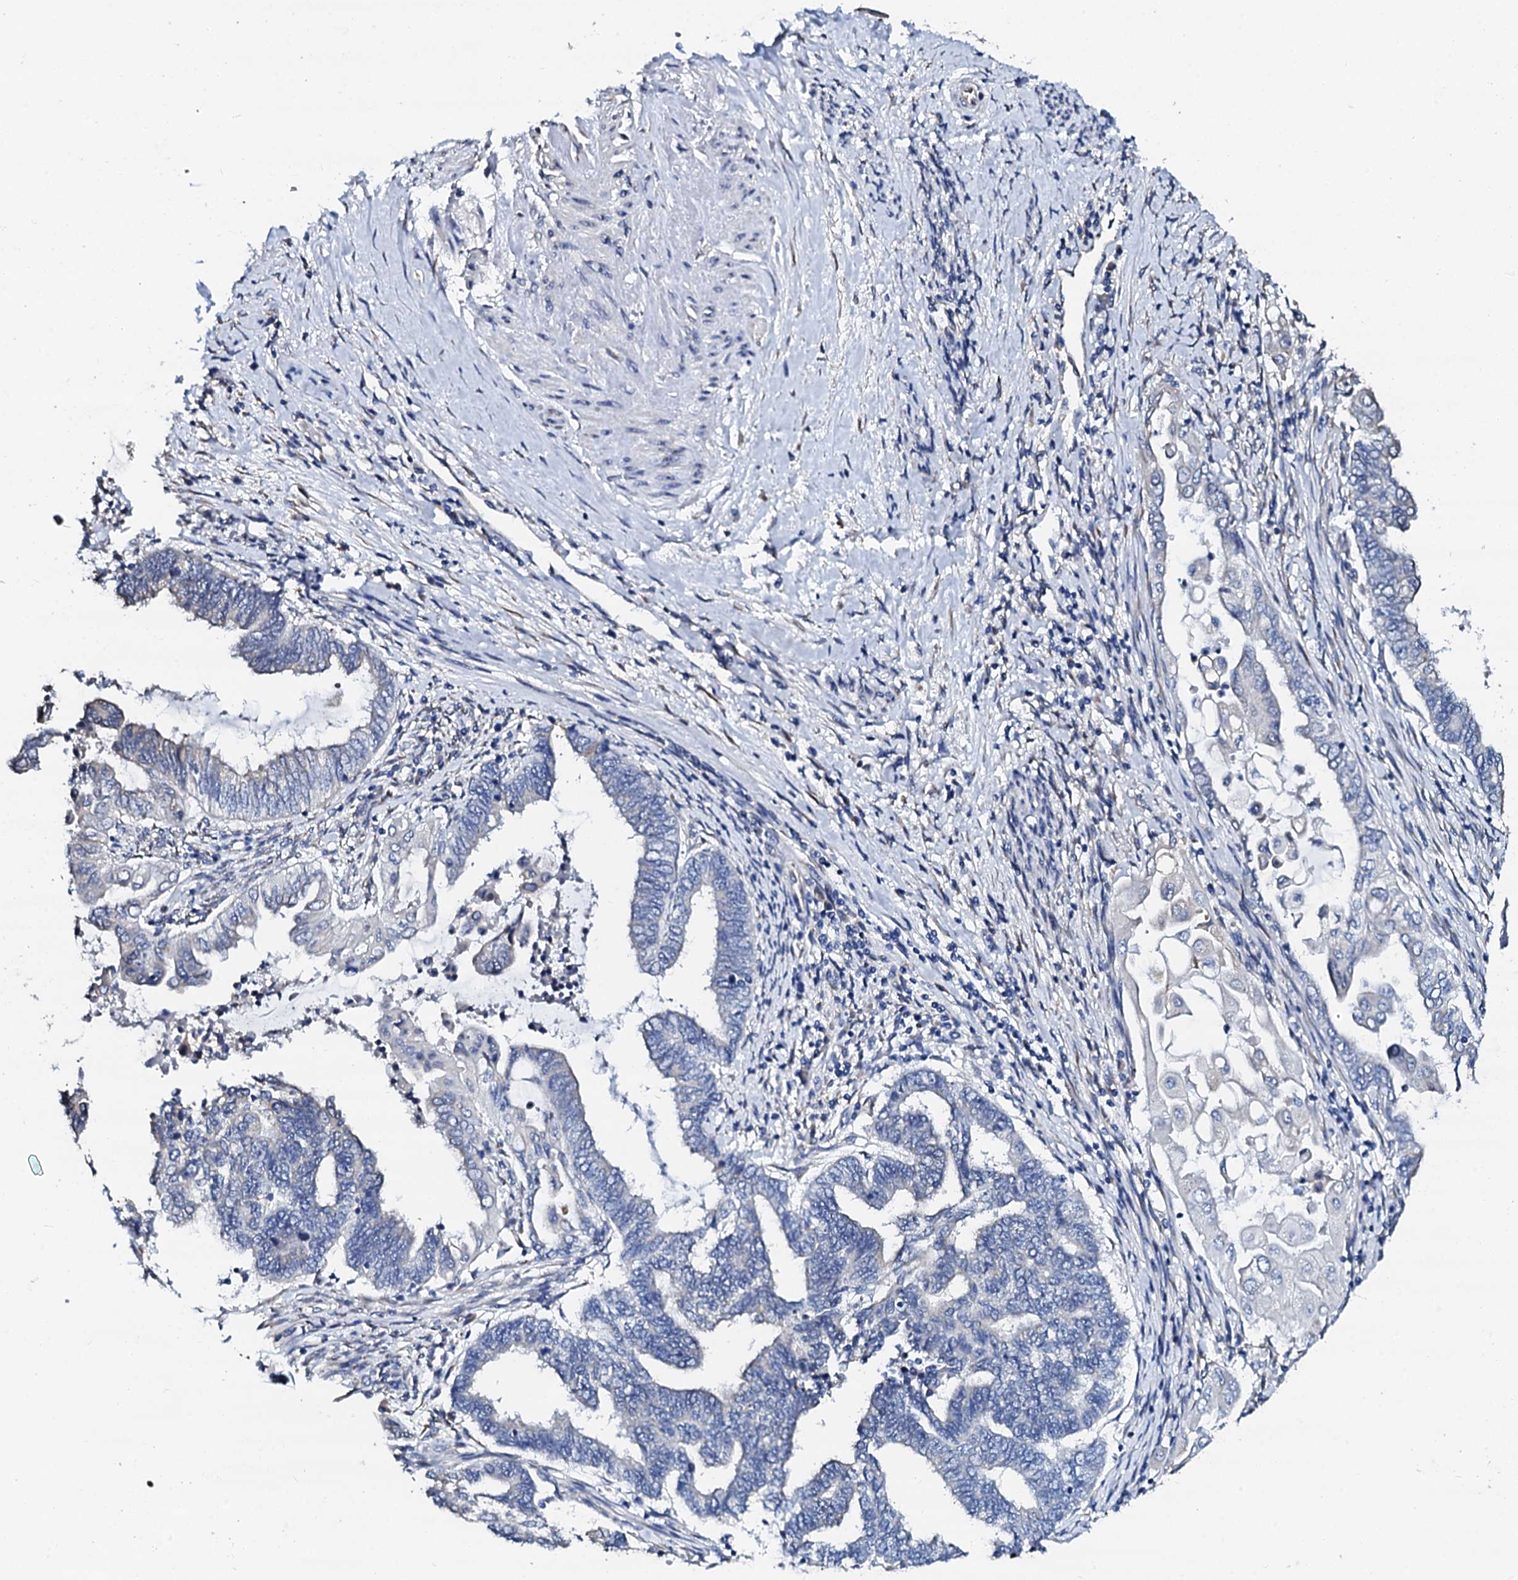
{"staining": {"intensity": "negative", "quantity": "none", "location": "none"}, "tissue": "endometrial cancer", "cell_type": "Tumor cells", "image_type": "cancer", "snomed": [{"axis": "morphology", "description": "Adenocarcinoma, NOS"}, {"axis": "topography", "description": "Uterus"}, {"axis": "topography", "description": "Endometrium"}], "caption": "Immunohistochemical staining of adenocarcinoma (endometrial) demonstrates no significant positivity in tumor cells. (IHC, brightfield microscopy, high magnification).", "gene": "AKAP3", "patient": {"sex": "female", "age": 70}}